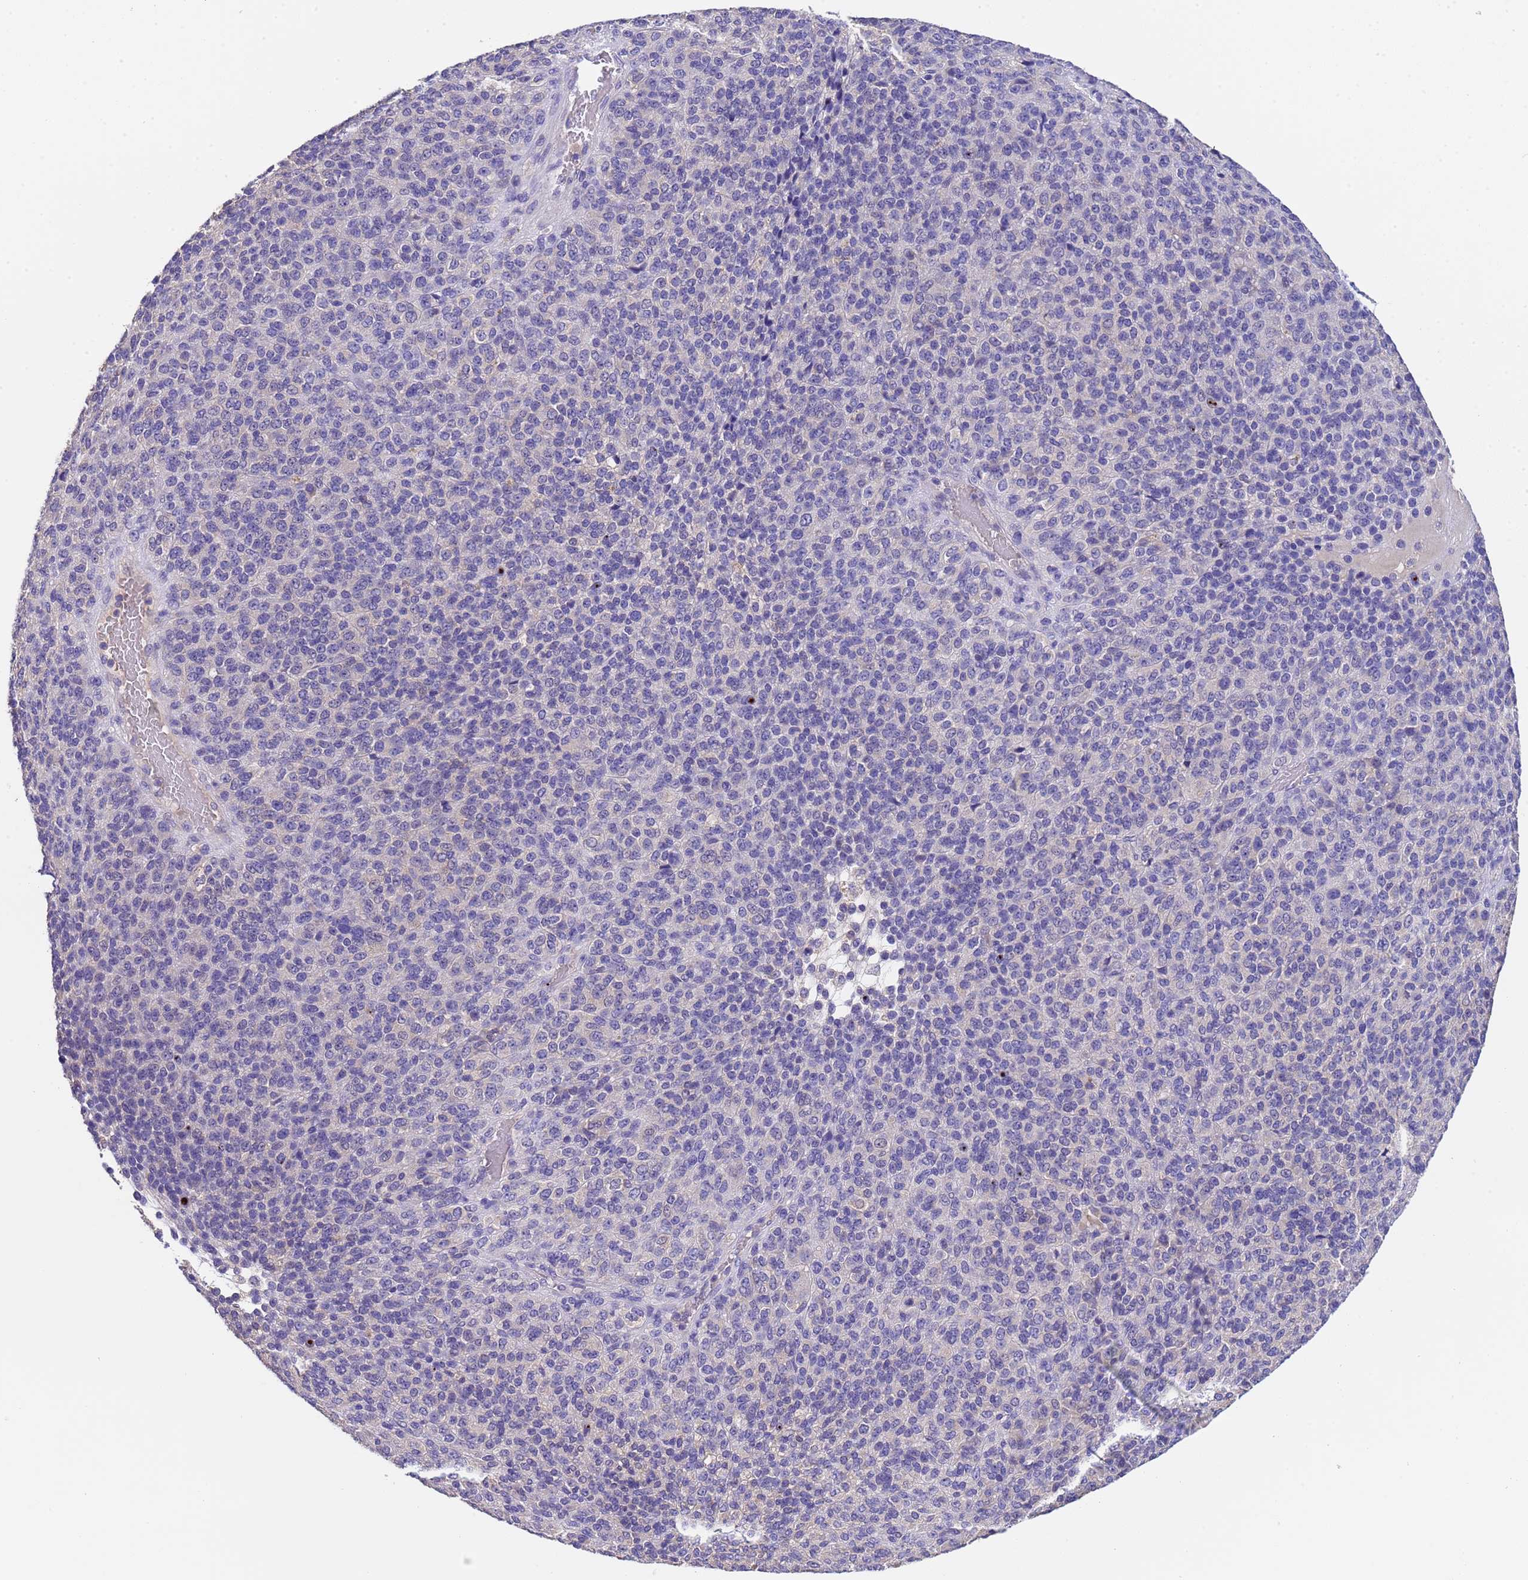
{"staining": {"intensity": "negative", "quantity": "none", "location": "none"}, "tissue": "melanoma", "cell_type": "Tumor cells", "image_type": "cancer", "snomed": [{"axis": "morphology", "description": "Malignant melanoma, Metastatic site"}, {"axis": "topography", "description": "Brain"}], "caption": "Immunohistochemical staining of malignant melanoma (metastatic site) shows no significant positivity in tumor cells.", "gene": "SLC24A3", "patient": {"sex": "female", "age": 56}}